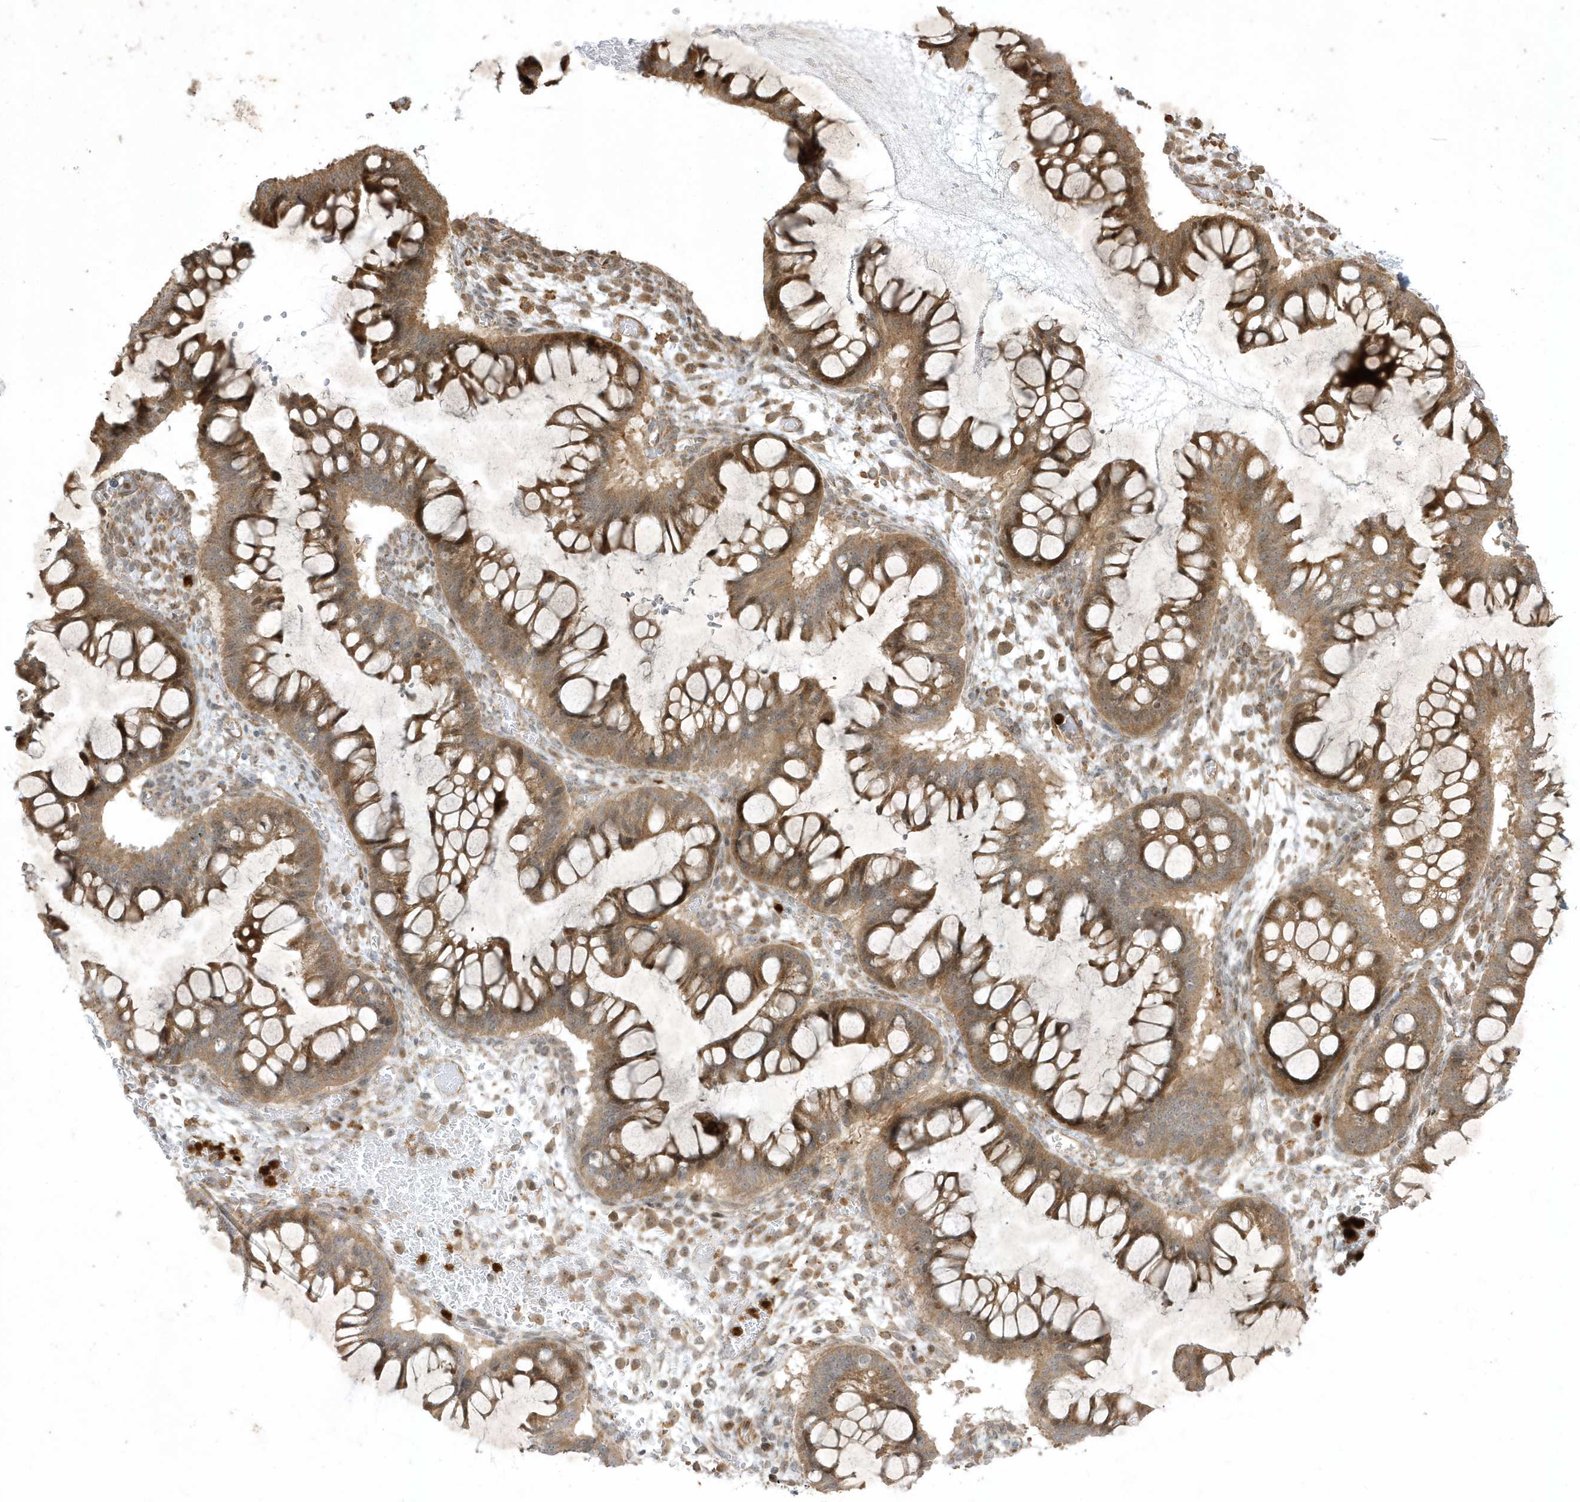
{"staining": {"intensity": "moderate", "quantity": ">75%", "location": "cytoplasmic/membranous"}, "tissue": "ovarian cancer", "cell_type": "Tumor cells", "image_type": "cancer", "snomed": [{"axis": "morphology", "description": "Cystadenocarcinoma, mucinous, NOS"}, {"axis": "topography", "description": "Ovary"}], "caption": "This micrograph reveals immunohistochemistry staining of human ovarian mucinous cystadenocarcinoma, with medium moderate cytoplasmic/membranous staining in about >75% of tumor cells.", "gene": "IFT57", "patient": {"sex": "female", "age": 73}}